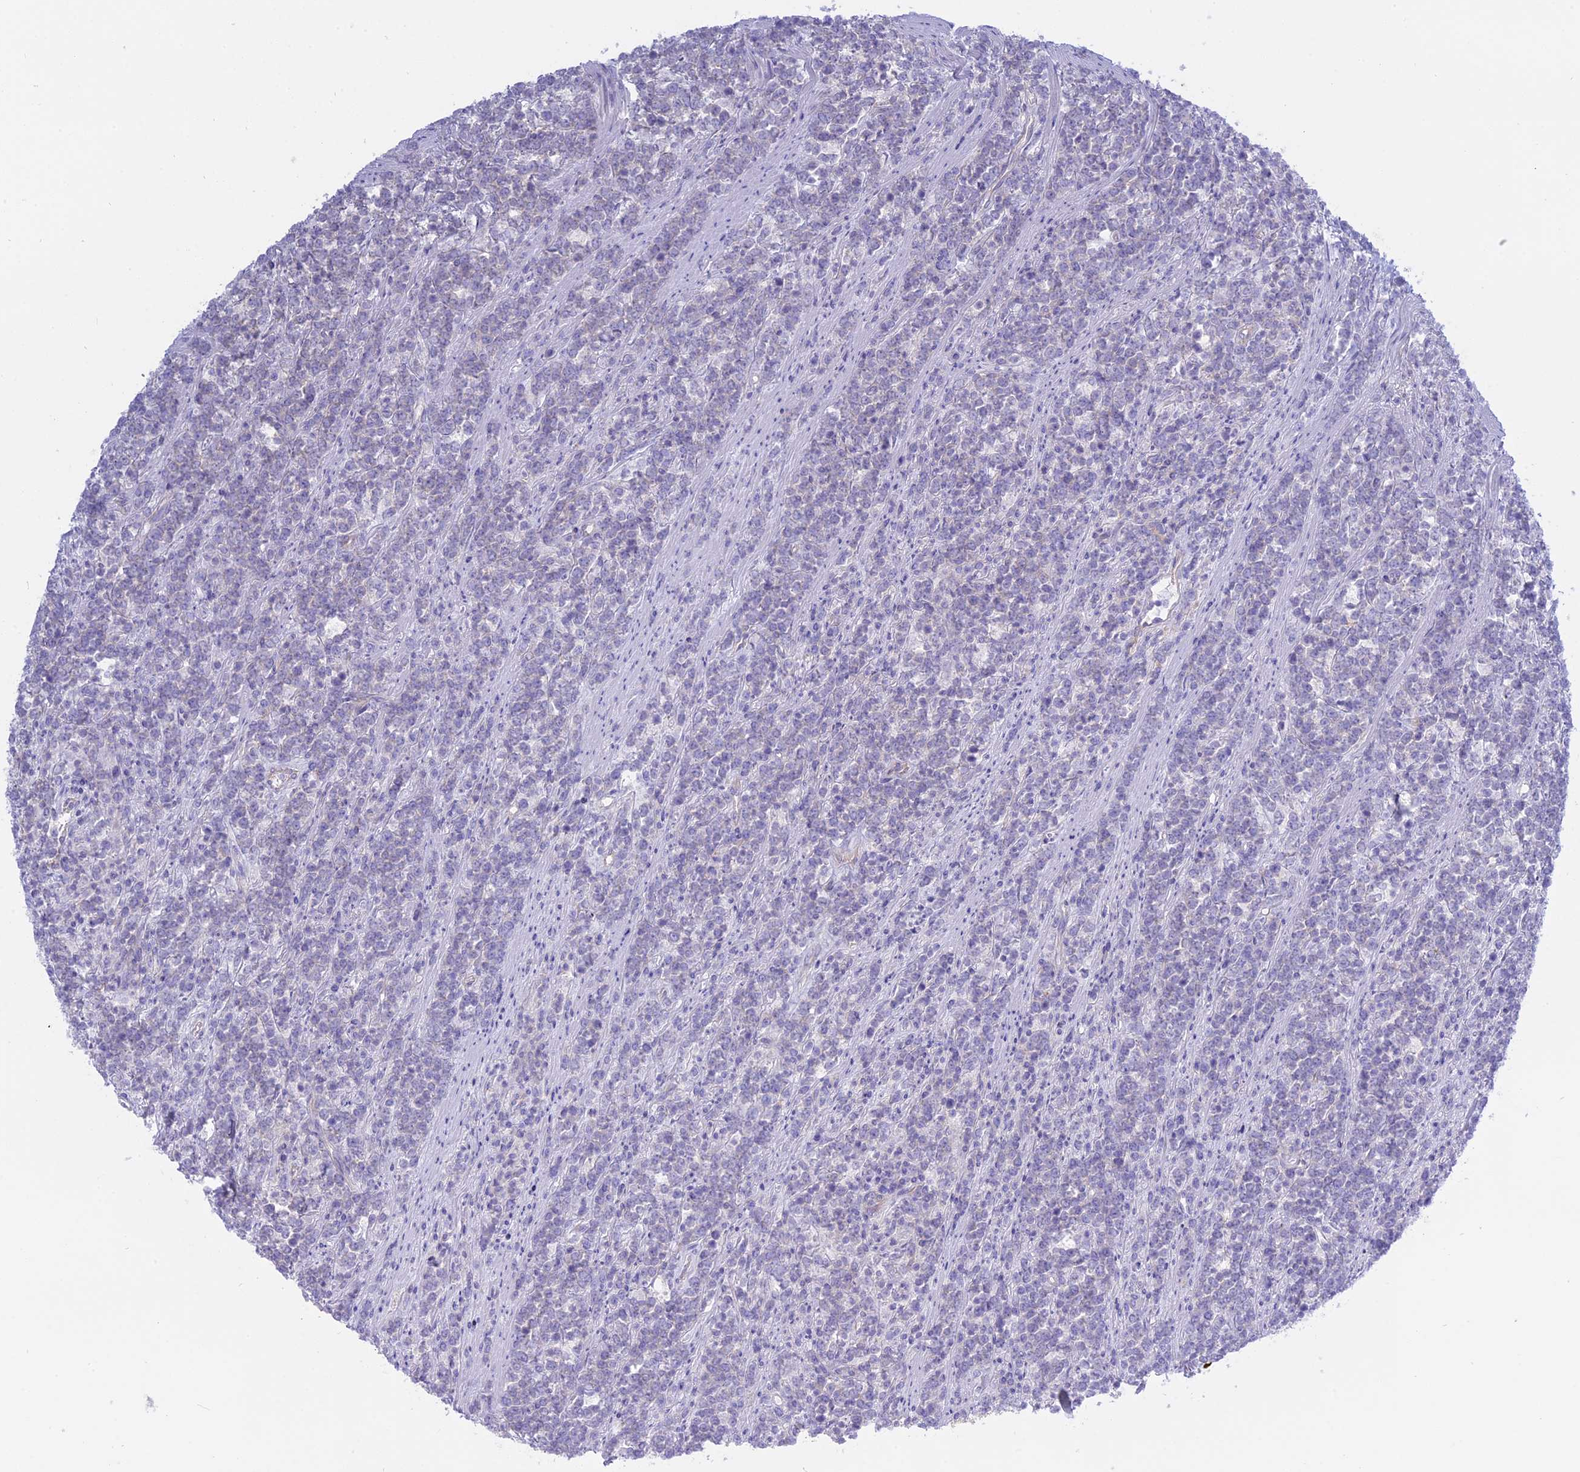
{"staining": {"intensity": "negative", "quantity": "none", "location": "none"}, "tissue": "lymphoma", "cell_type": "Tumor cells", "image_type": "cancer", "snomed": [{"axis": "morphology", "description": "Malignant lymphoma, non-Hodgkin's type, High grade"}, {"axis": "topography", "description": "Small intestine"}], "caption": "An IHC micrograph of high-grade malignant lymphoma, non-Hodgkin's type is shown. There is no staining in tumor cells of high-grade malignant lymphoma, non-Hodgkin's type. (Brightfield microscopy of DAB (3,3'-diaminobenzidine) immunohistochemistry at high magnification).", "gene": "AHCYL1", "patient": {"sex": "male", "age": 8}}